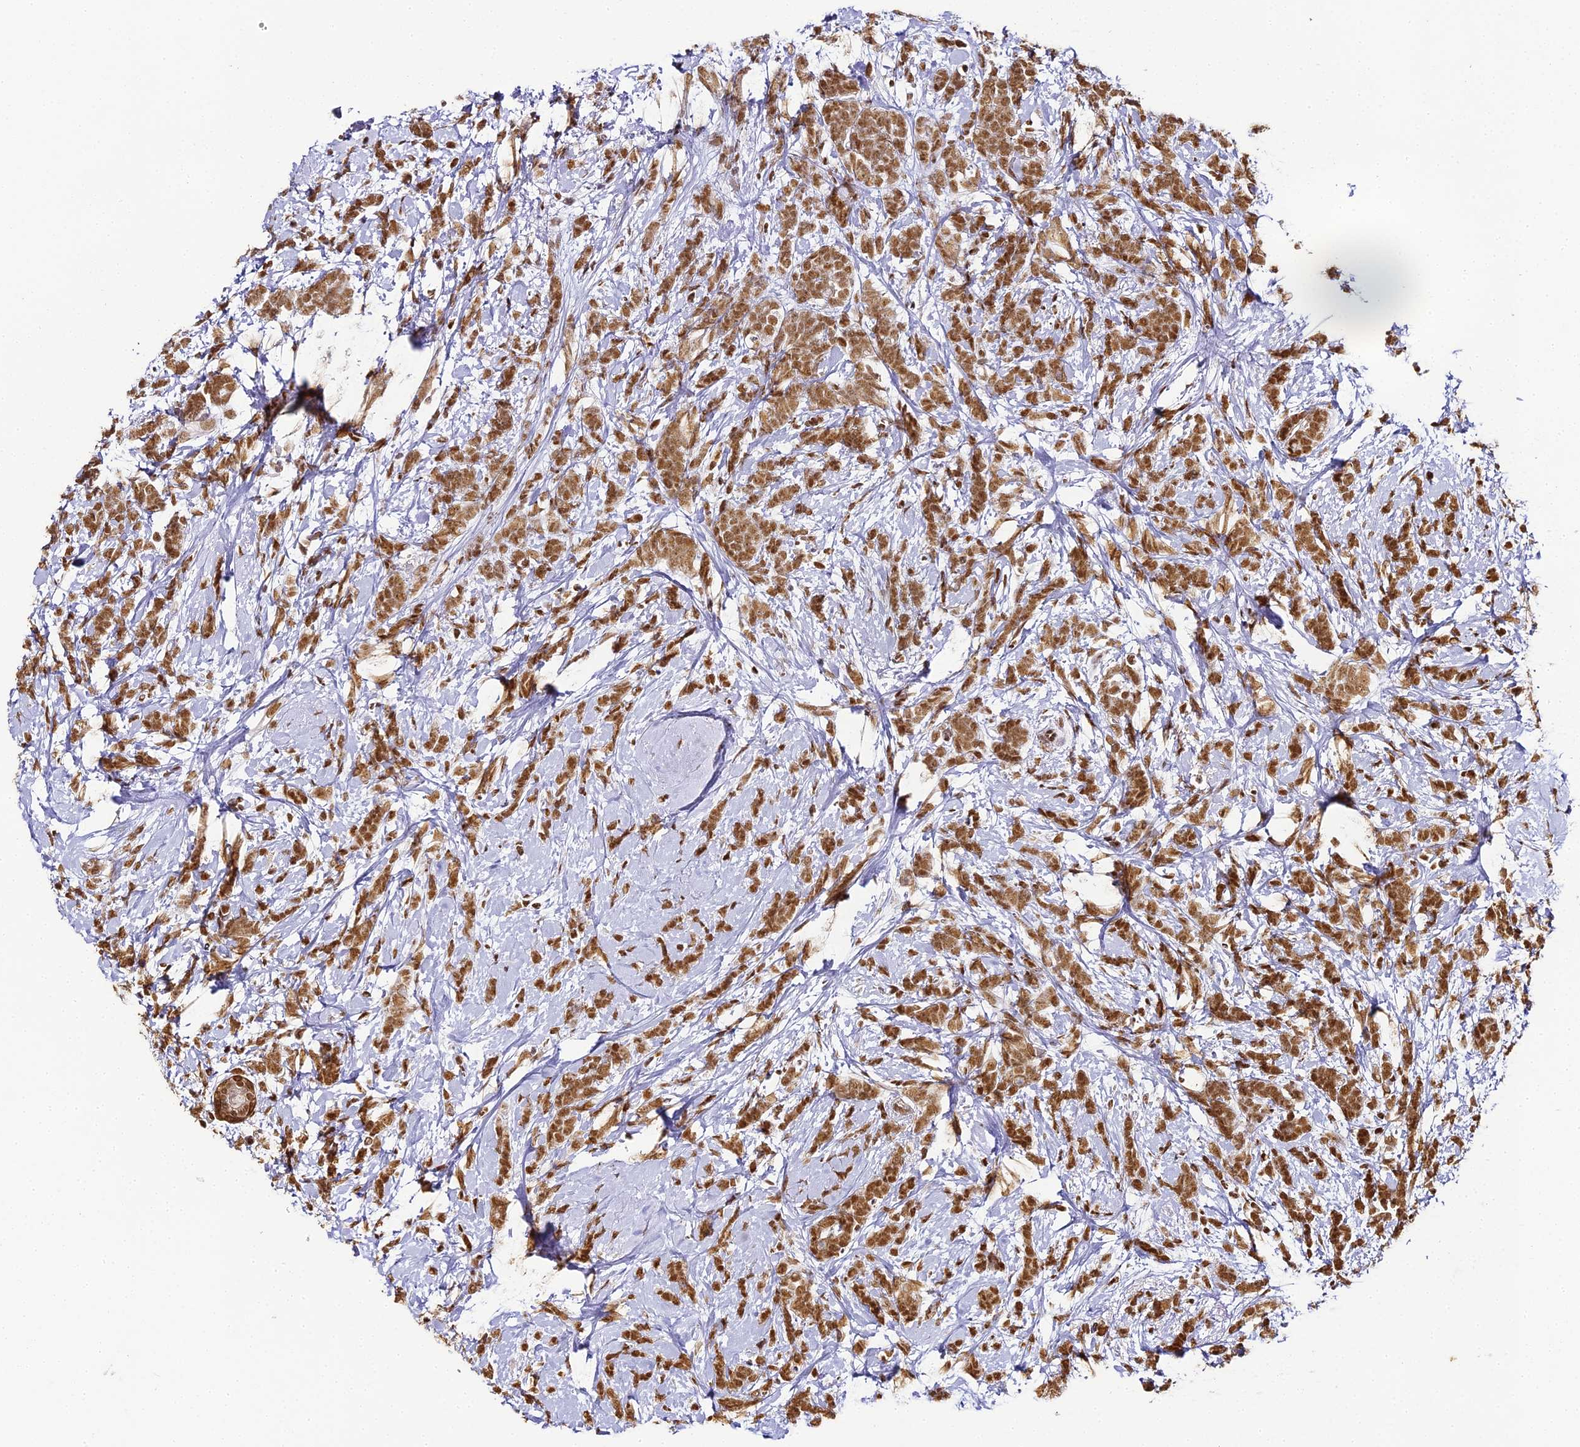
{"staining": {"intensity": "moderate", "quantity": ">75%", "location": "nuclear"}, "tissue": "breast cancer", "cell_type": "Tumor cells", "image_type": "cancer", "snomed": [{"axis": "morphology", "description": "Lobular carcinoma"}, {"axis": "topography", "description": "Breast"}], "caption": "Immunohistochemical staining of human lobular carcinoma (breast) demonstrates medium levels of moderate nuclear protein positivity in approximately >75% of tumor cells.", "gene": "HNRNPA1", "patient": {"sex": "female", "age": 58}}